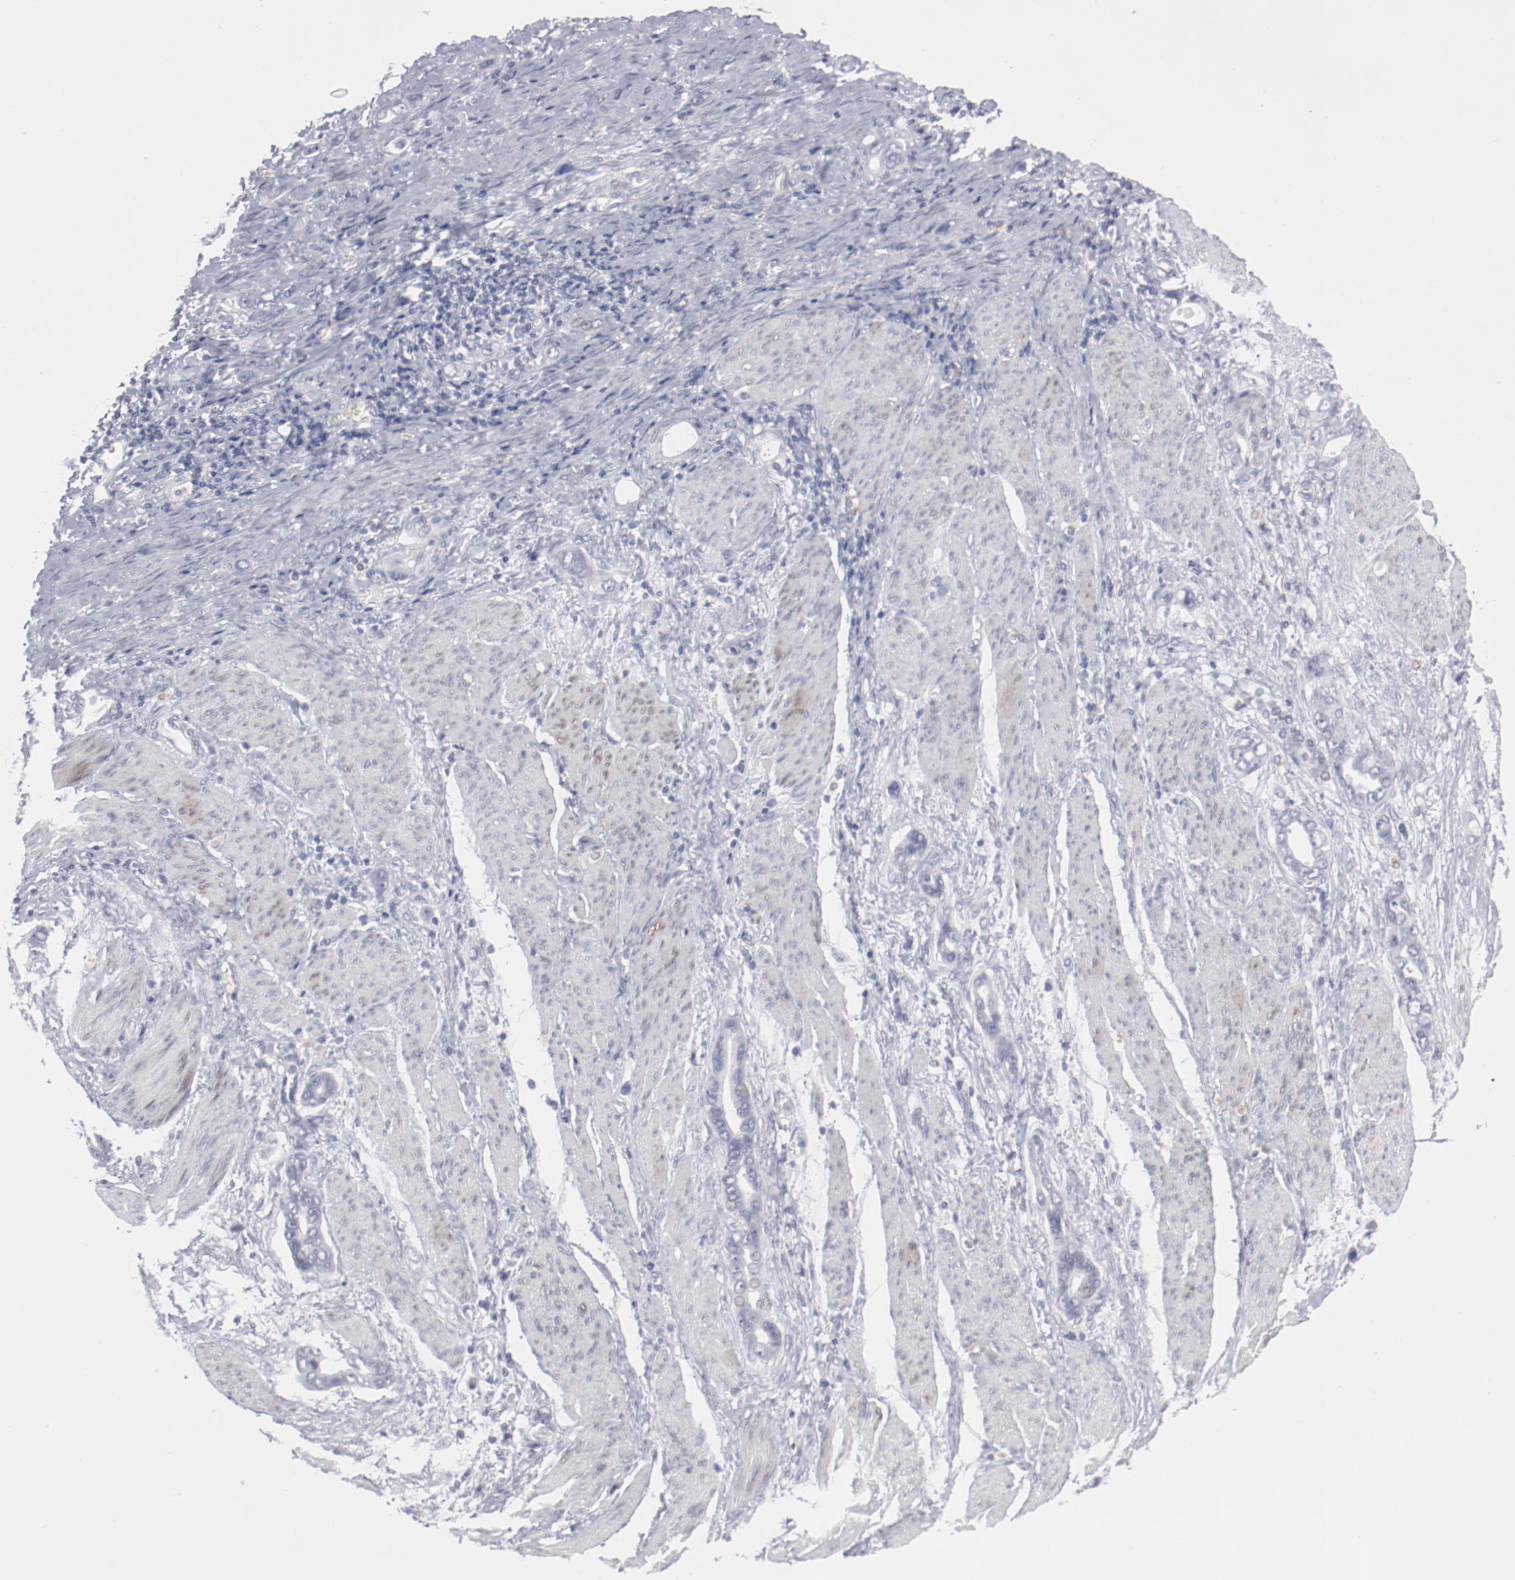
{"staining": {"intensity": "negative", "quantity": "none", "location": "none"}, "tissue": "stomach cancer", "cell_type": "Tumor cells", "image_type": "cancer", "snomed": [{"axis": "morphology", "description": "Adenocarcinoma, NOS"}, {"axis": "topography", "description": "Stomach"}], "caption": "This is a photomicrograph of immunohistochemistry staining of adenocarcinoma (stomach), which shows no staining in tumor cells.", "gene": "SH3BGR", "patient": {"sex": "male", "age": 78}}